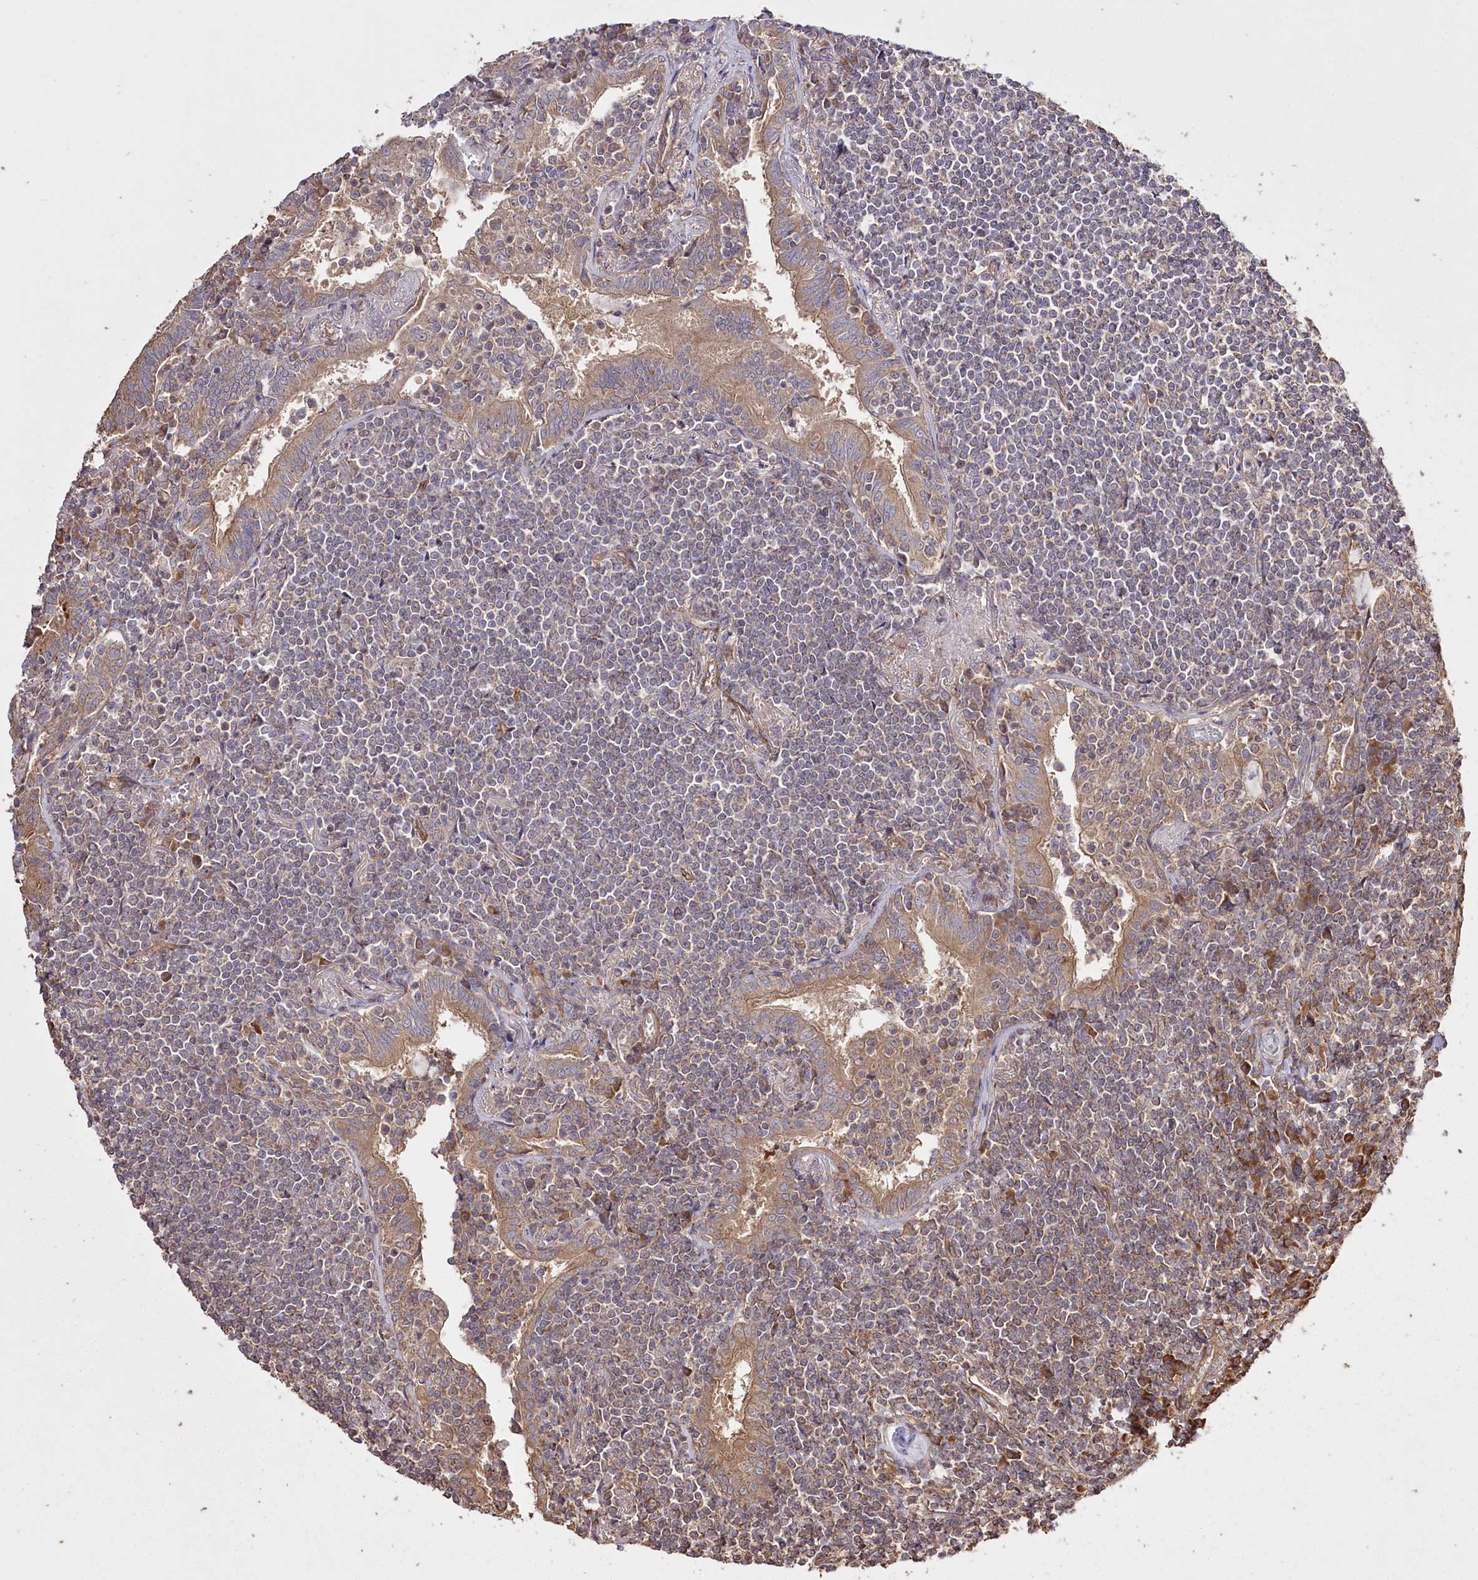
{"staining": {"intensity": "weak", "quantity": "25%-75%", "location": "cytoplasmic/membranous"}, "tissue": "lymphoma", "cell_type": "Tumor cells", "image_type": "cancer", "snomed": [{"axis": "morphology", "description": "Malignant lymphoma, non-Hodgkin's type, Low grade"}, {"axis": "topography", "description": "Lung"}], "caption": "Immunohistochemistry (IHC) image of neoplastic tissue: low-grade malignant lymphoma, non-Hodgkin's type stained using immunohistochemistry (IHC) reveals low levels of weak protein expression localized specifically in the cytoplasmic/membranous of tumor cells, appearing as a cytoplasmic/membranous brown color.", "gene": "PRSS53", "patient": {"sex": "female", "age": 71}}